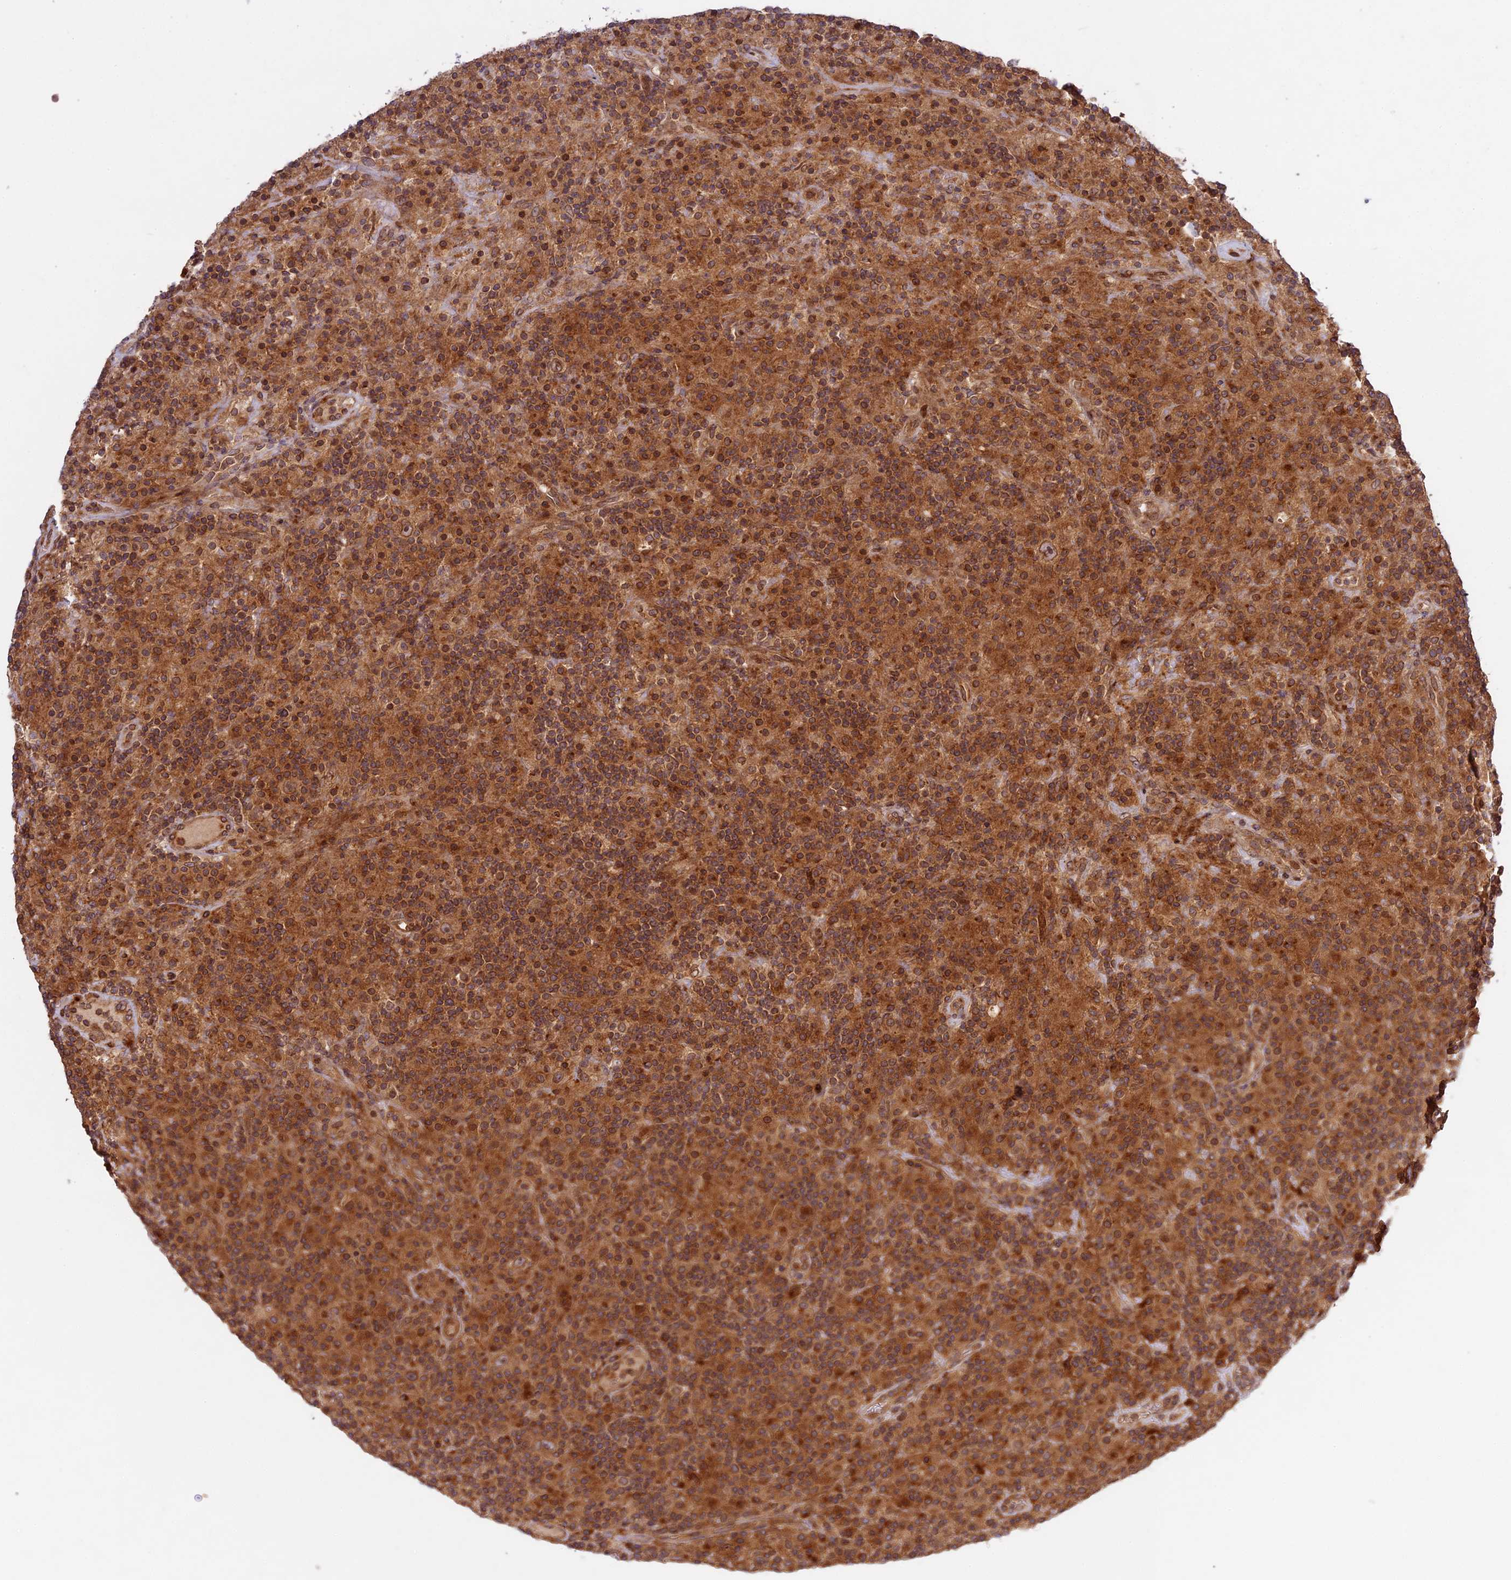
{"staining": {"intensity": "weak", "quantity": "25%-75%", "location": "cytoplasmic/membranous"}, "tissue": "lymphoma", "cell_type": "Tumor cells", "image_type": "cancer", "snomed": [{"axis": "morphology", "description": "Hodgkin's disease, NOS"}, {"axis": "topography", "description": "Lymph node"}], "caption": "Immunohistochemistry (IHC) photomicrograph of neoplastic tissue: human Hodgkin's disease stained using immunohistochemistry shows low levels of weak protein expression localized specifically in the cytoplasmic/membranous of tumor cells, appearing as a cytoplasmic/membranous brown color.", "gene": "DGKH", "patient": {"sex": "male", "age": 70}}